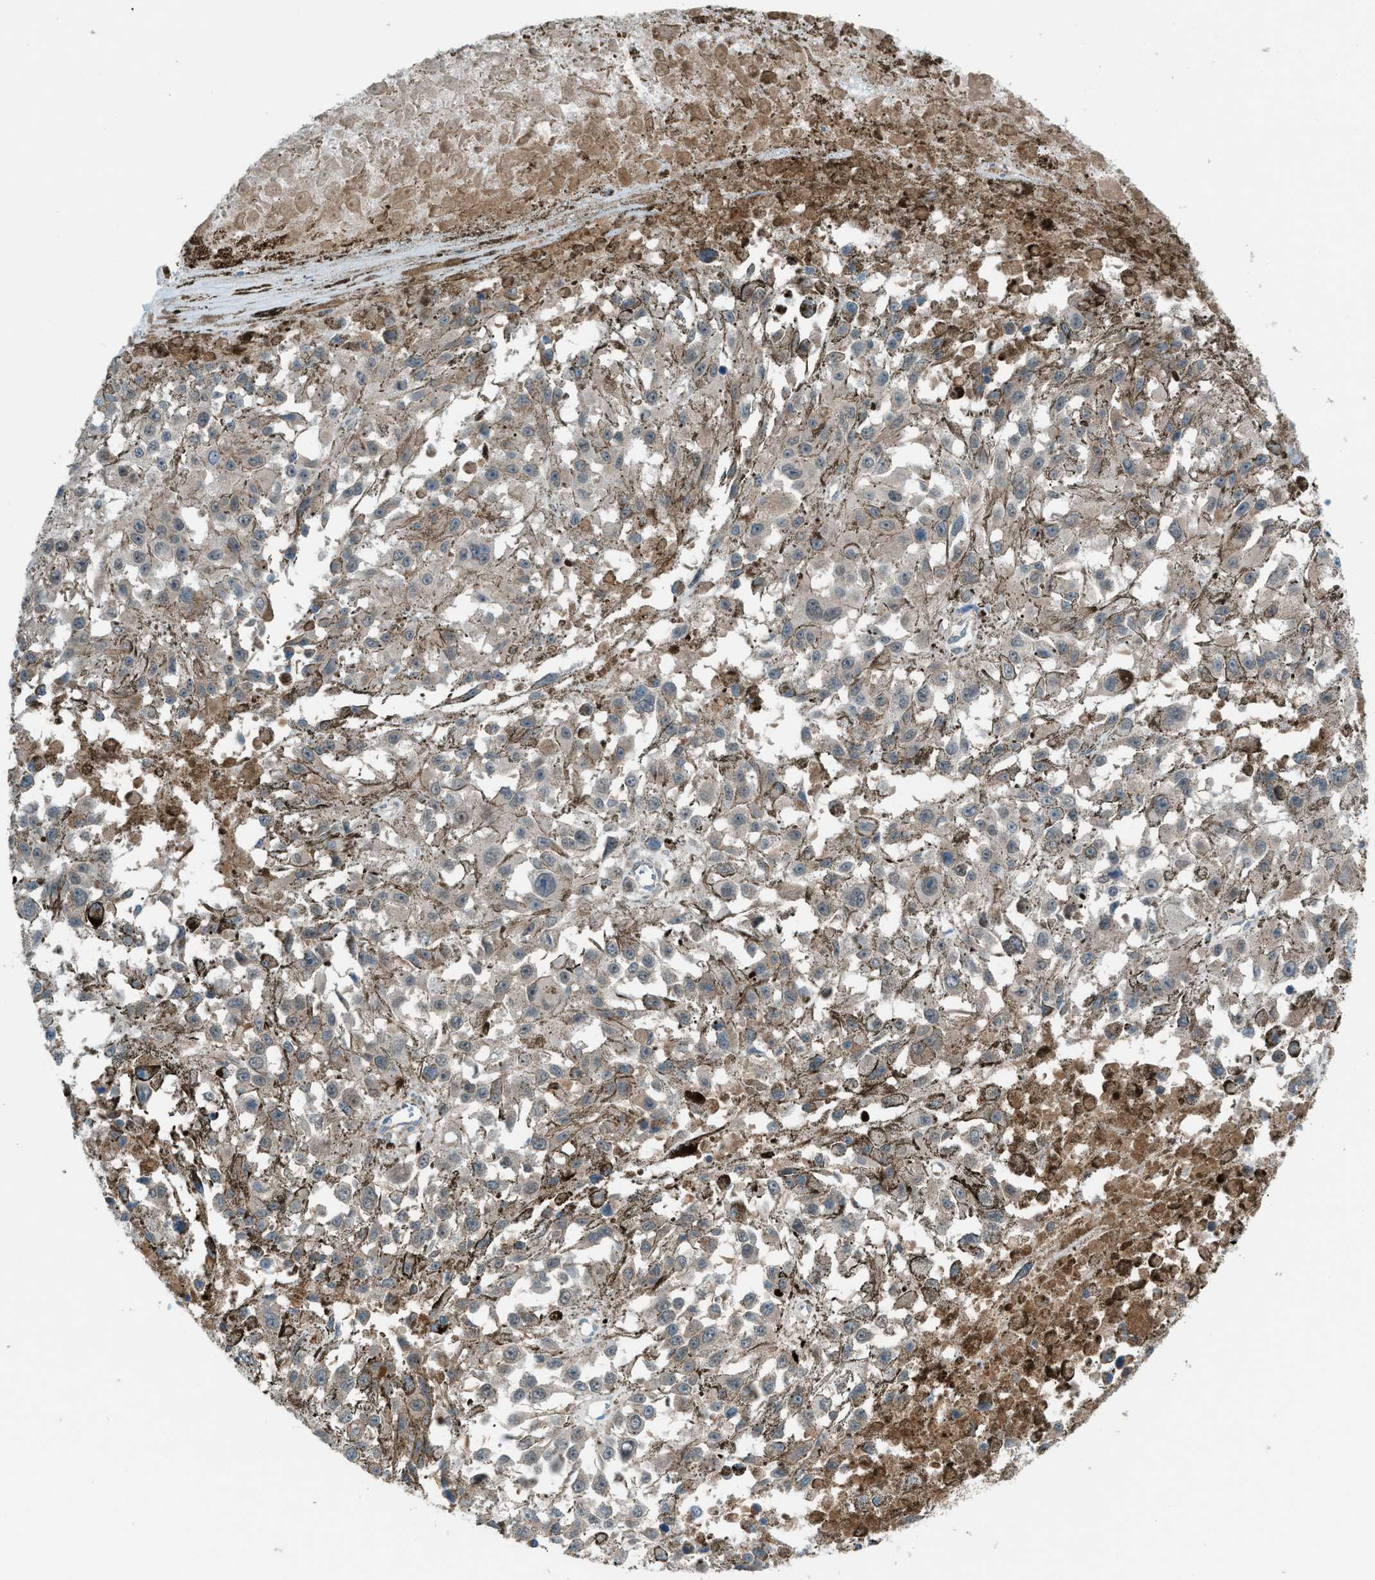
{"staining": {"intensity": "negative", "quantity": "none", "location": "none"}, "tissue": "melanoma", "cell_type": "Tumor cells", "image_type": "cancer", "snomed": [{"axis": "morphology", "description": "Malignant melanoma, Metastatic site"}, {"axis": "topography", "description": "Lymph node"}], "caption": "IHC of human melanoma shows no positivity in tumor cells. (Brightfield microscopy of DAB immunohistochemistry at high magnification).", "gene": "SRM", "patient": {"sex": "male", "age": 59}}